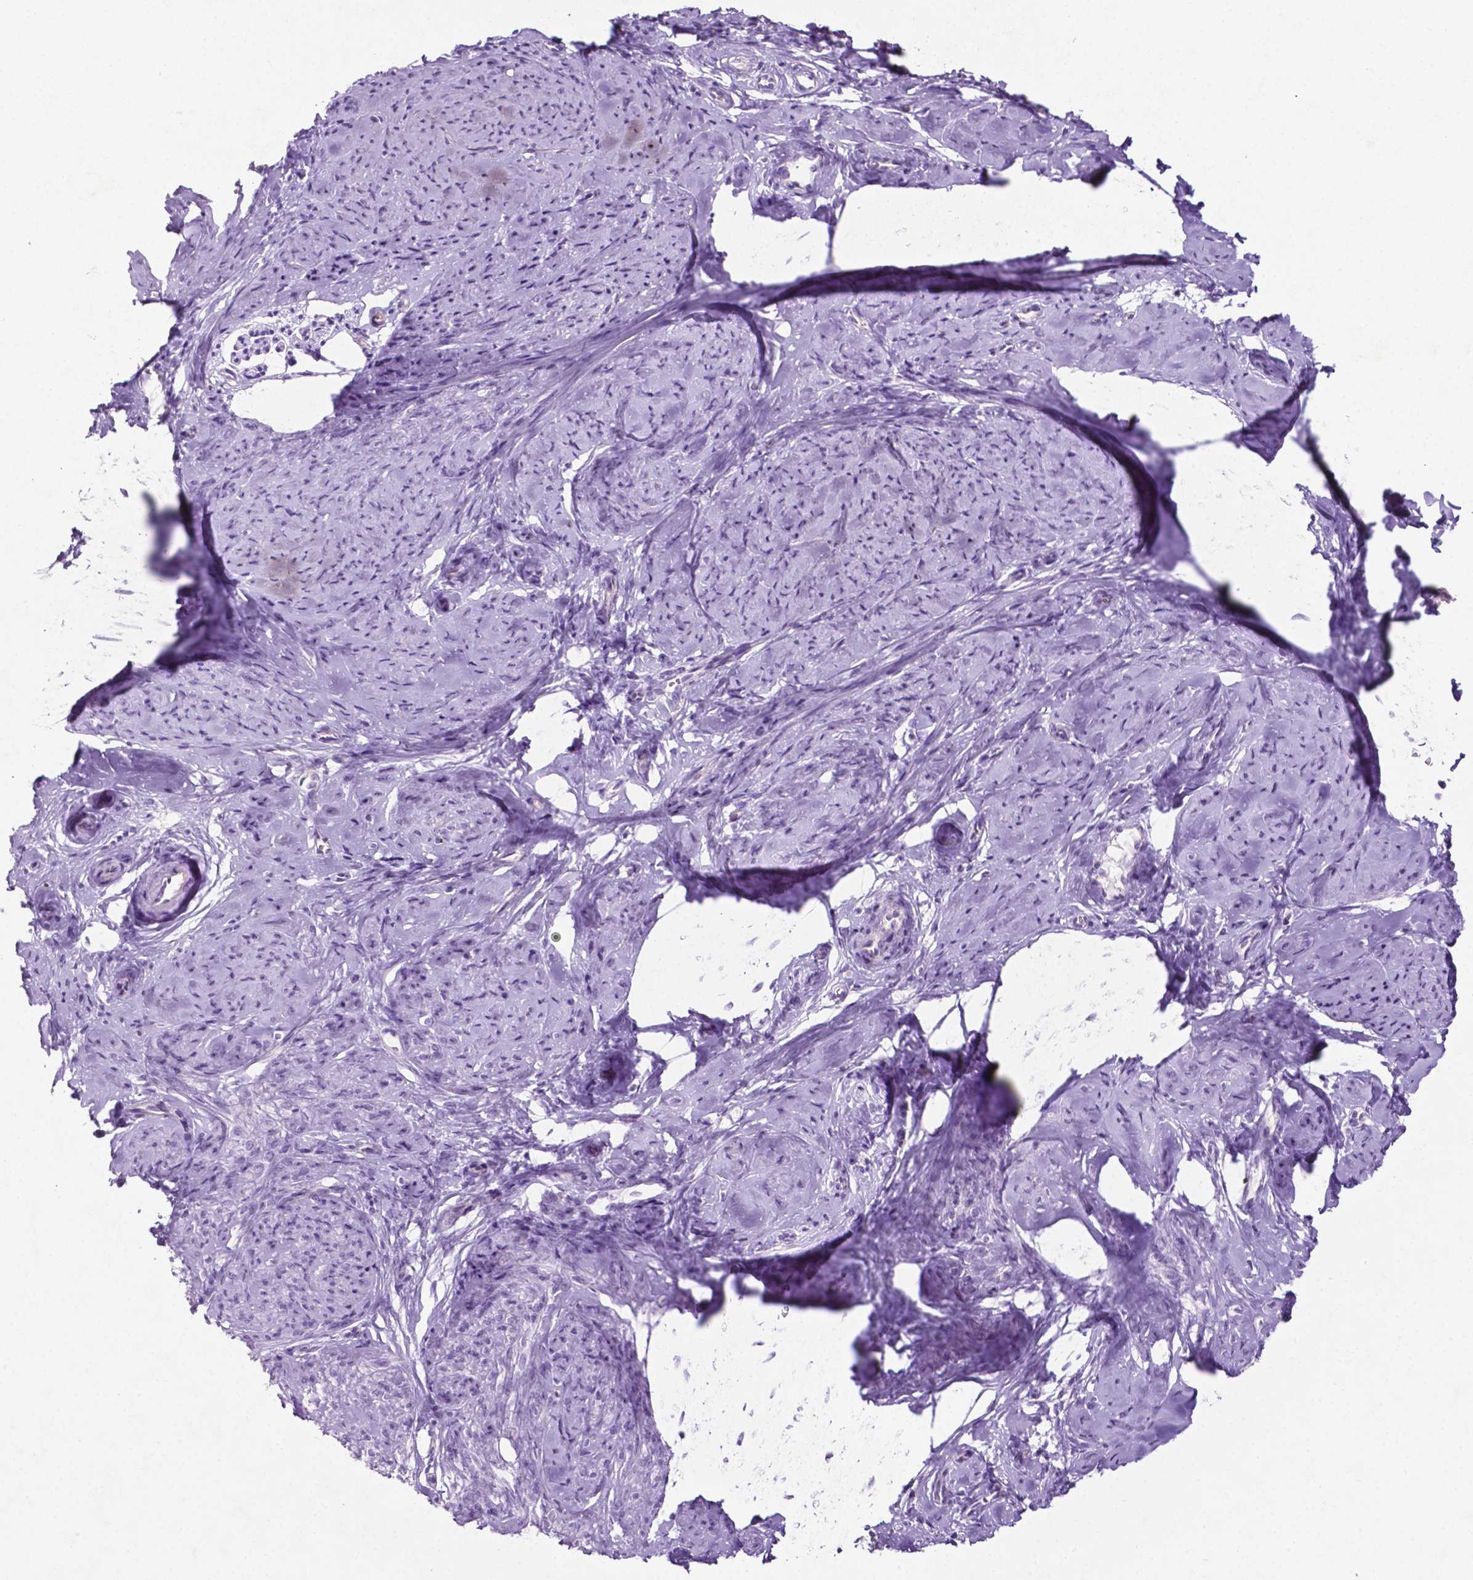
{"staining": {"intensity": "negative", "quantity": "none", "location": "none"}, "tissue": "smooth muscle", "cell_type": "Smooth muscle cells", "image_type": "normal", "snomed": [{"axis": "morphology", "description": "Normal tissue, NOS"}, {"axis": "topography", "description": "Smooth muscle"}], "caption": "Human smooth muscle stained for a protein using IHC displays no expression in smooth muscle cells.", "gene": "PHGR1", "patient": {"sex": "female", "age": 48}}